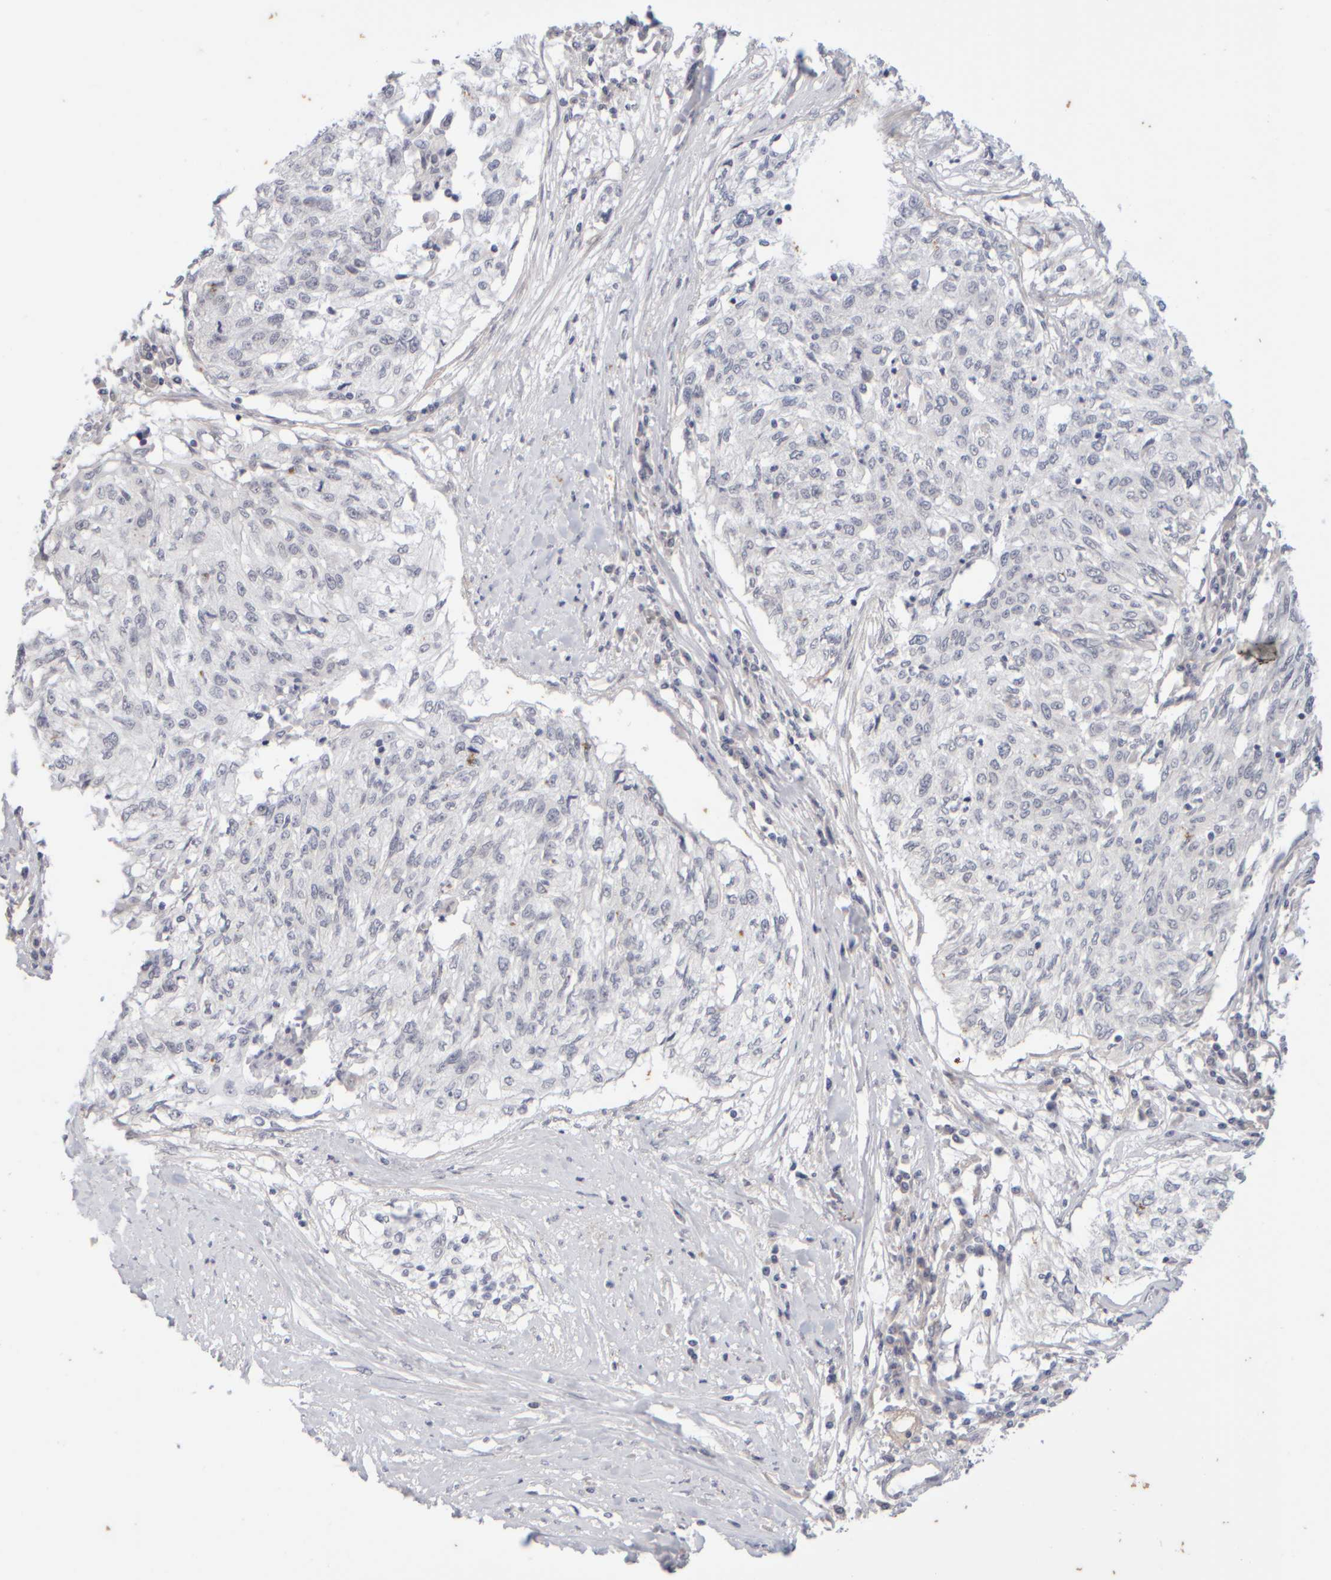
{"staining": {"intensity": "negative", "quantity": "none", "location": "none"}, "tissue": "cervical cancer", "cell_type": "Tumor cells", "image_type": "cancer", "snomed": [{"axis": "morphology", "description": "Squamous cell carcinoma, NOS"}, {"axis": "topography", "description": "Cervix"}], "caption": "Tumor cells are negative for brown protein staining in squamous cell carcinoma (cervical).", "gene": "GOPC", "patient": {"sex": "female", "age": 57}}